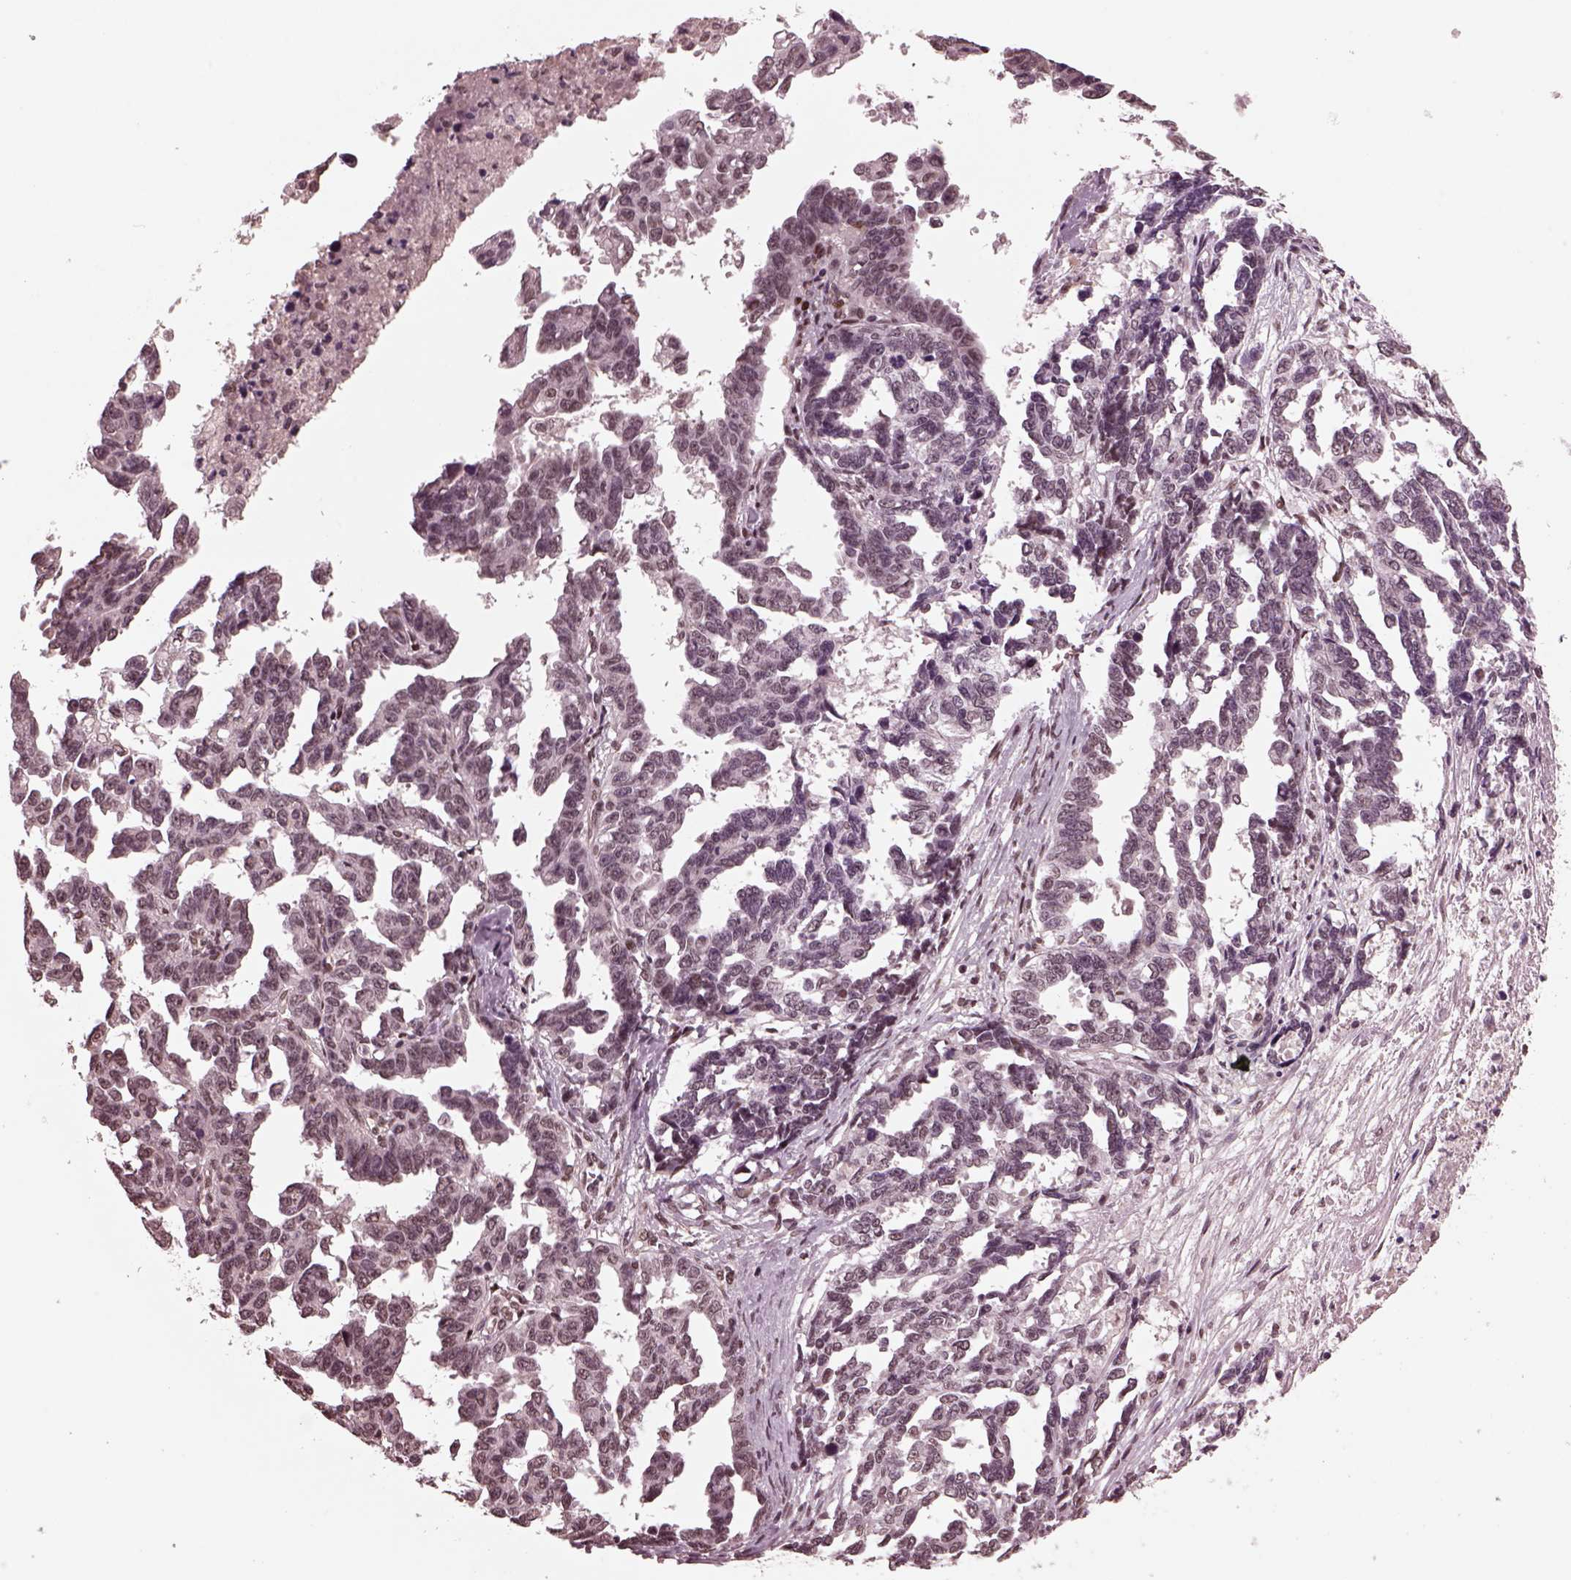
{"staining": {"intensity": "weak", "quantity": "<25%", "location": "nuclear"}, "tissue": "ovarian cancer", "cell_type": "Tumor cells", "image_type": "cancer", "snomed": [{"axis": "morphology", "description": "Cystadenocarcinoma, serous, NOS"}, {"axis": "topography", "description": "Ovary"}], "caption": "This is an immunohistochemistry micrograph of human serous cystadenocarcinoma (ovarian). There is no expression in tumor cells.", "gene": "NAP1L5", "patient": {"sex": "female", "age": 69}}